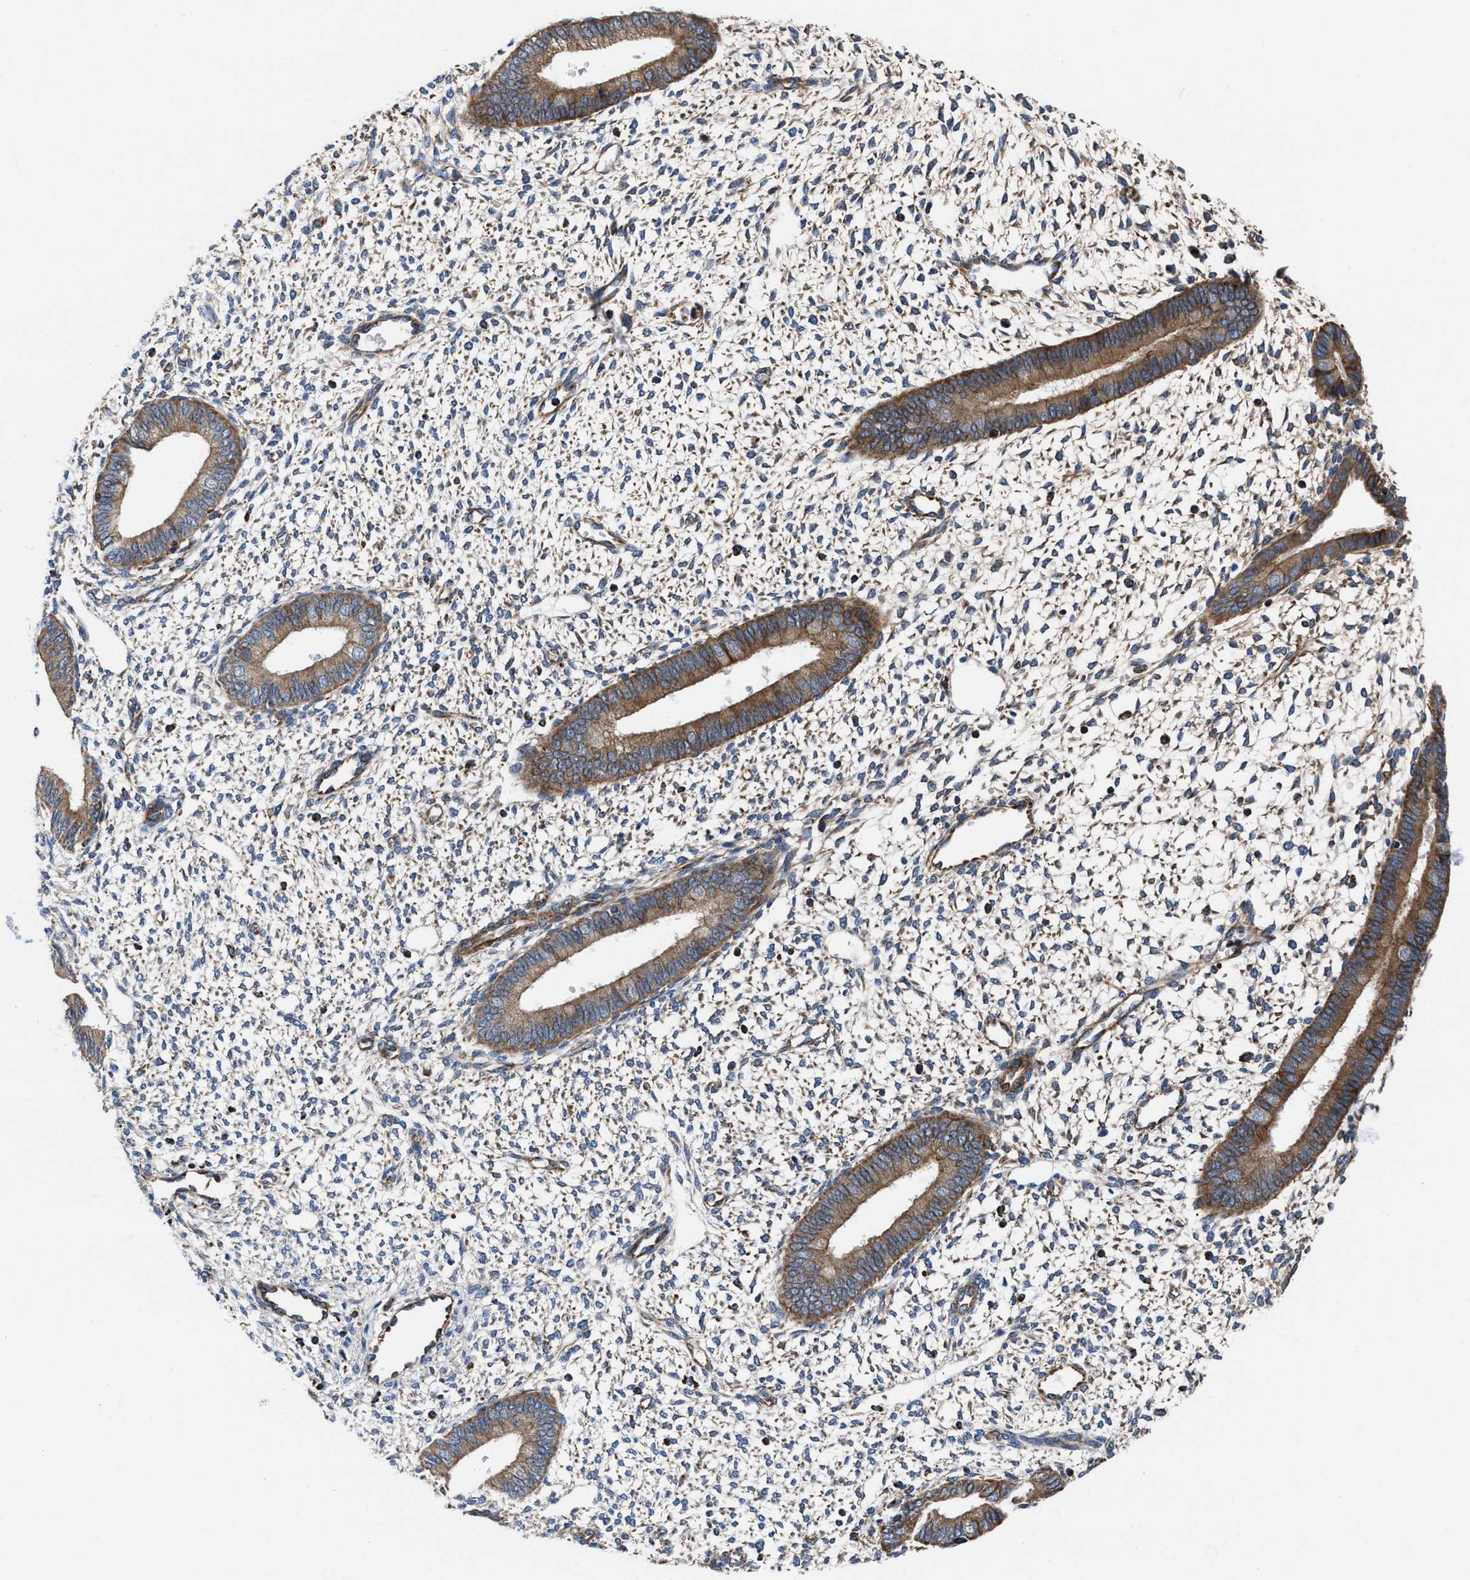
{"staining": {"intensity": "moderate", "quantity": "<25%", "location": "cytoplasmic/membranous"}, "tissue": "endometrium", "cell_type": "Cells in endometrial stroma", "image_type": "normal", "snomed": [{"axis": "morphology", "description": "Normal tissue, NOS"}, {"axis": "topography", "description": "Endometrium"}], "caption": "Brown immunohistochemical staining in unremarkable human endometrium exhibits moderate cytoplasmic/membranous positivity in about <25% of cells in endometrial stroma. The protein of interest is stained brown, and the nuclei are stained in blue (DAB IHC with brightfield microscopy, high magnification).", "gene": "PRR15L", "patient": {"sex": "female", "age": 46}}